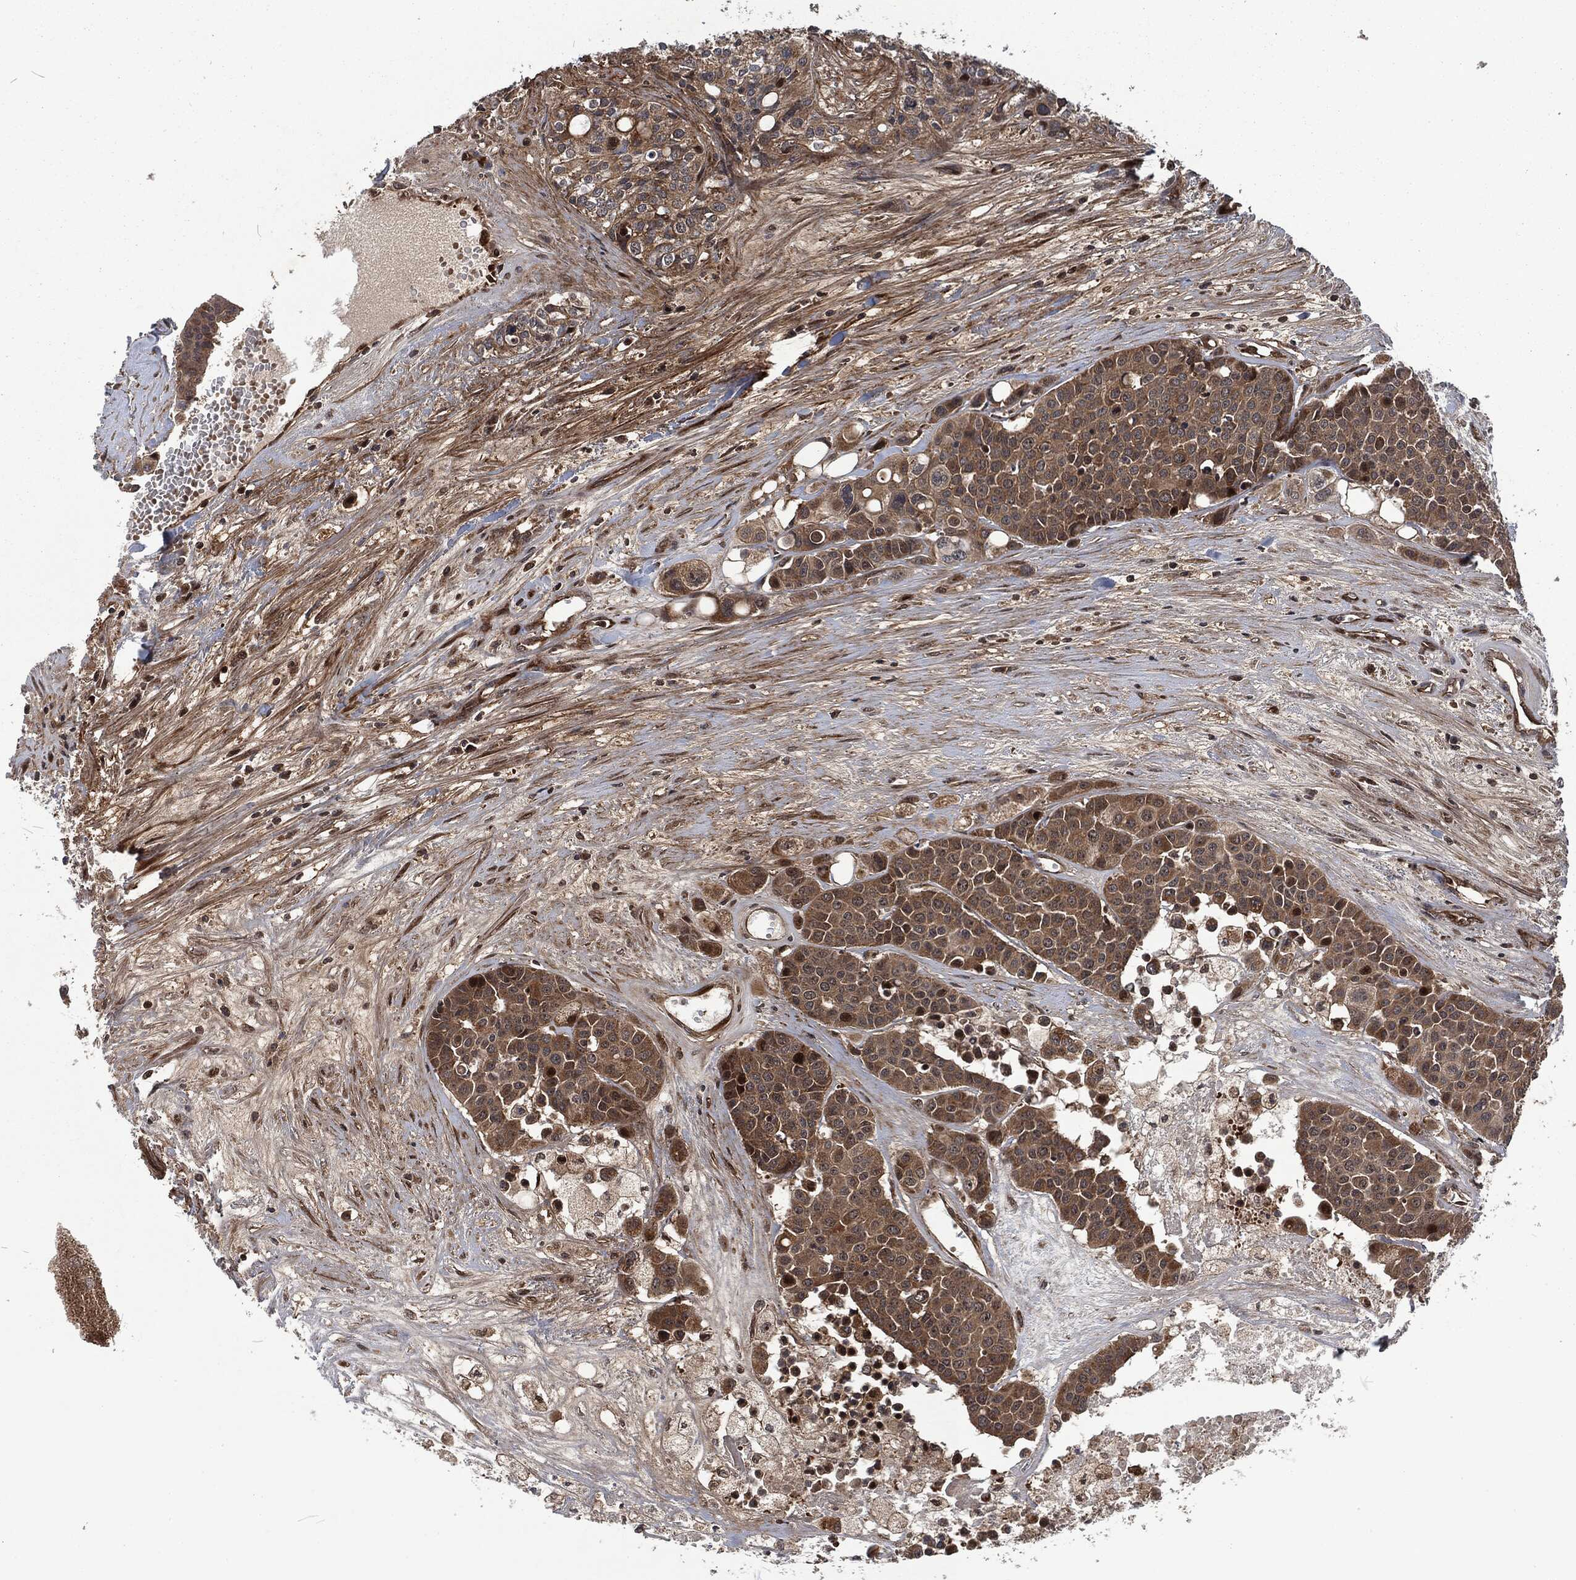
{"staining": {"intensity": "moderate", "quantity": ">75%", "location": "cytoplasmic/membranous"}, "tissue": "carcinoid", "cell_type": "Tumor cells", "image_type": "cancer", "snomed": [{"axis": "morphology", "description": "Carcinoid, malignant, NOS"}, {"axis": "topography", "description": "Colon"}], "caption": "This micrograph reveals IHC staining of carcinoid, with medium moderate cytoplasmic/membranous positivity in approximately >75% of tumor cells.", "gene": "CMPK2", "patient": {"sex": "male", "age": 81}}